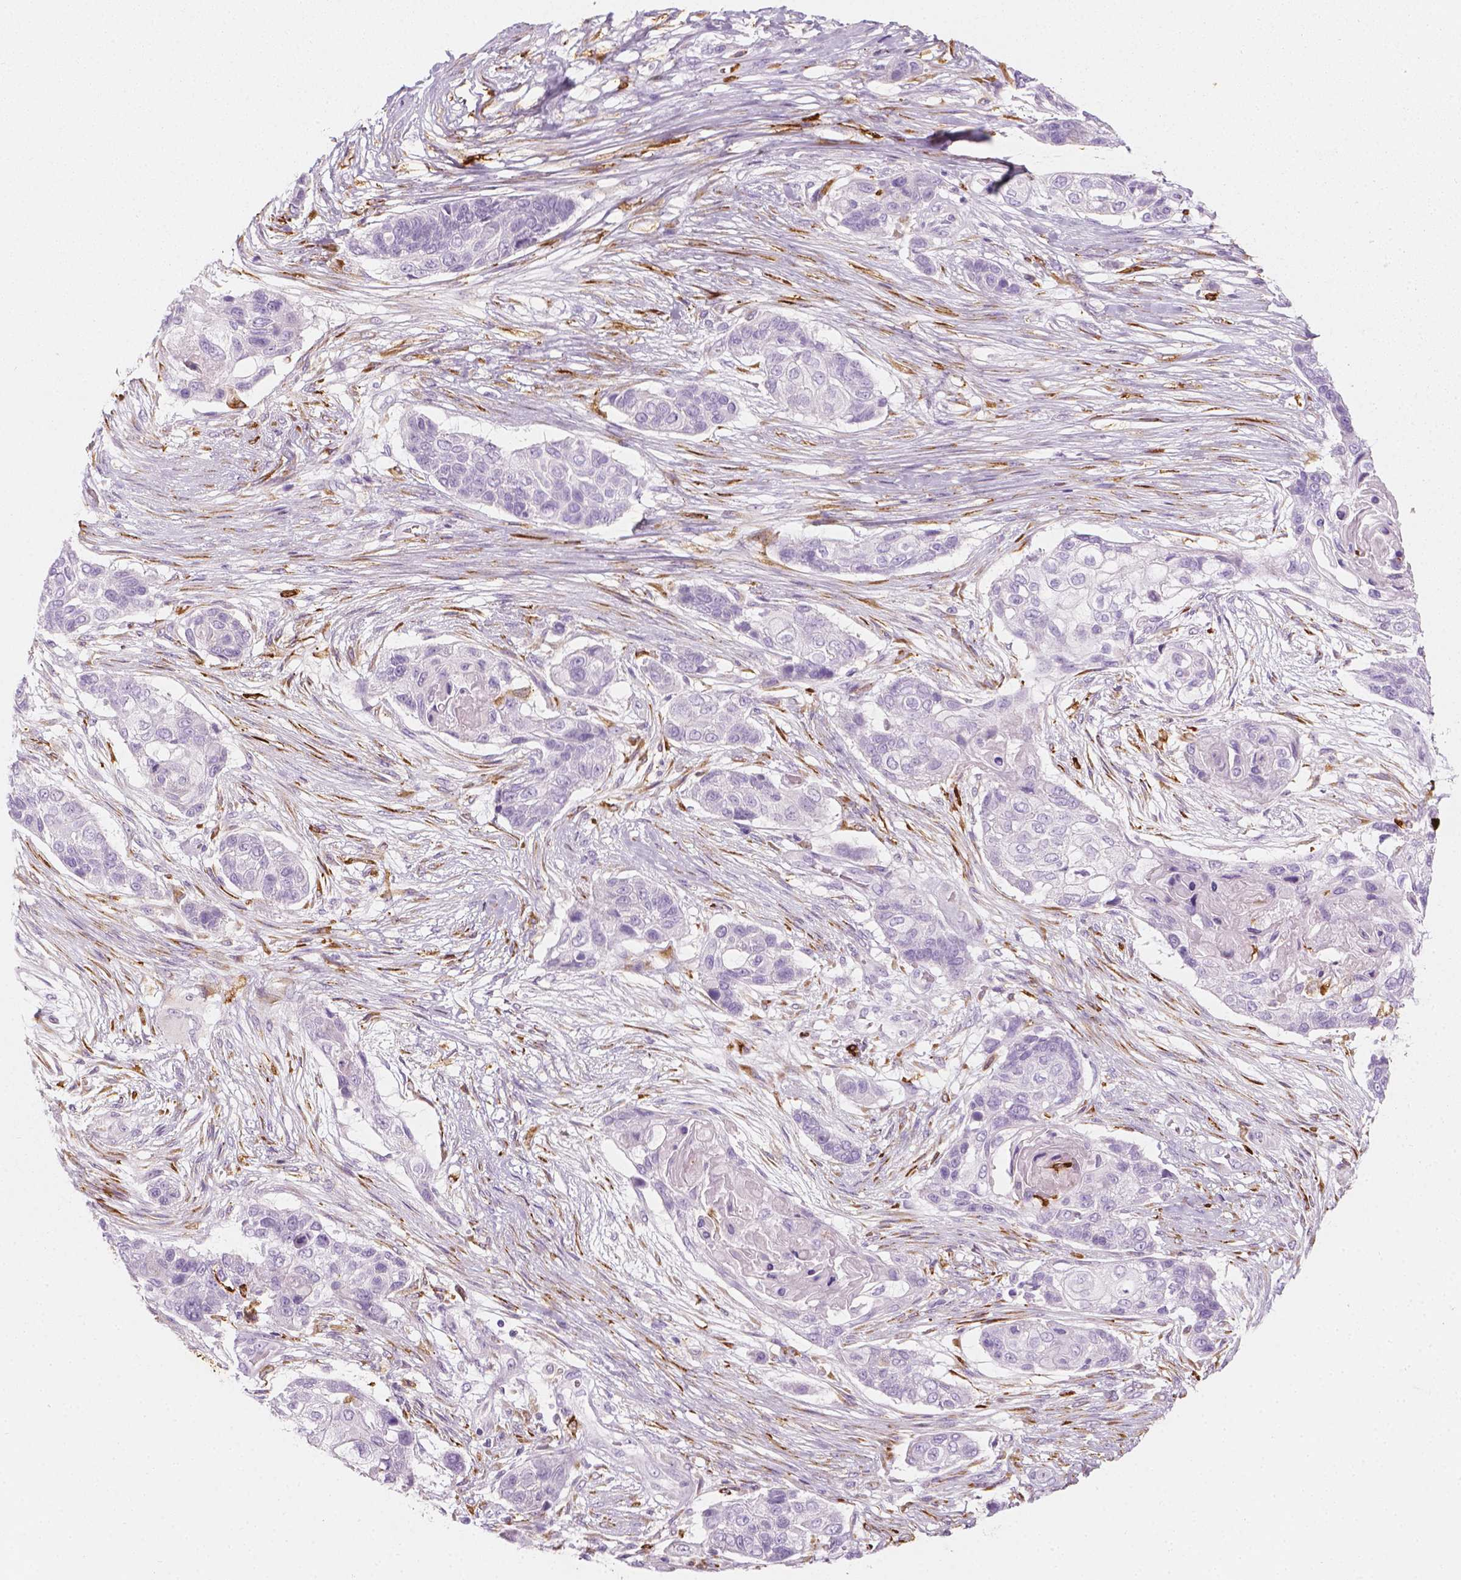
{"staining": {"intensity": "negative", "quantity": "none", "location": "none"}, "tissue": "lung cancer", "cell_type": "Tumor cells", "image_type": "cancer", "snomed": [{"axis": "morphology", "description": "Squamous cell carcinoma, NOS"}, {"axis": "topography", "description": "Lung"}], "caption": "This is an immunohistochemistry histopathology image of human lung cancer (squamous cell carcinoma). There is no expression in tumor cells.", "gene": "CES1", "patient": {"sex": "male", "age": 69}}